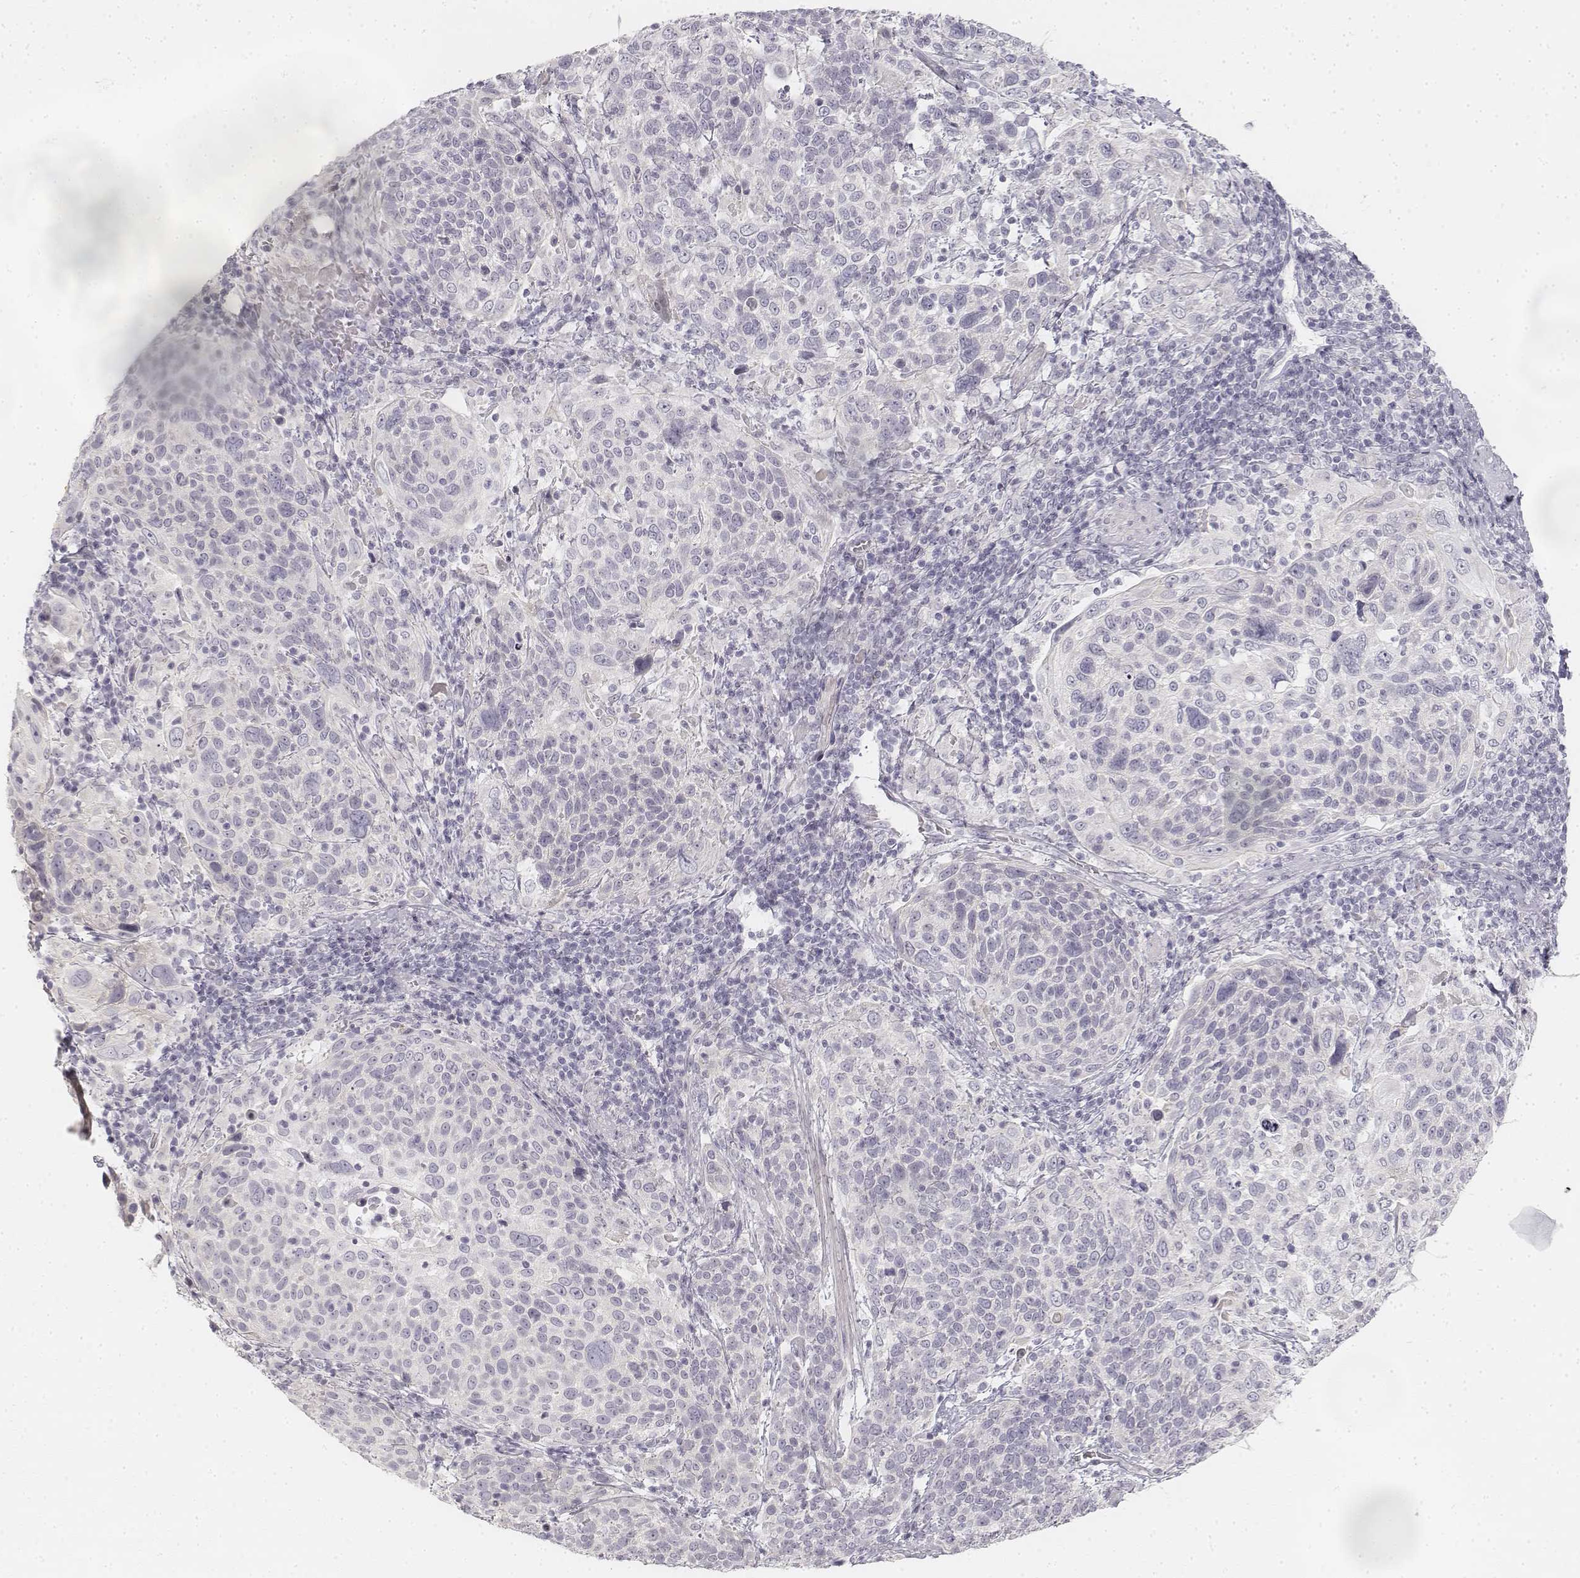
{"staining": {"intensity": "negative", "quantity": "none", "location": "none"}, "tissue": "cervical cancer", "cell_type": "Tumor cells", "image_type": "cancer", "snomed": [{"axis": "morphology", "description": "Squamous cell carcinoma, NOS"}, {"axis": "topography", "description": "Cervix"}], "caption": "Immunohistochemical staining of human cervical cancer (squamous cell carcinoma) reveals no significant positivity in tumor cells.", "gene": "DSG4", "patient": {"sex": "female", "age": 61}}